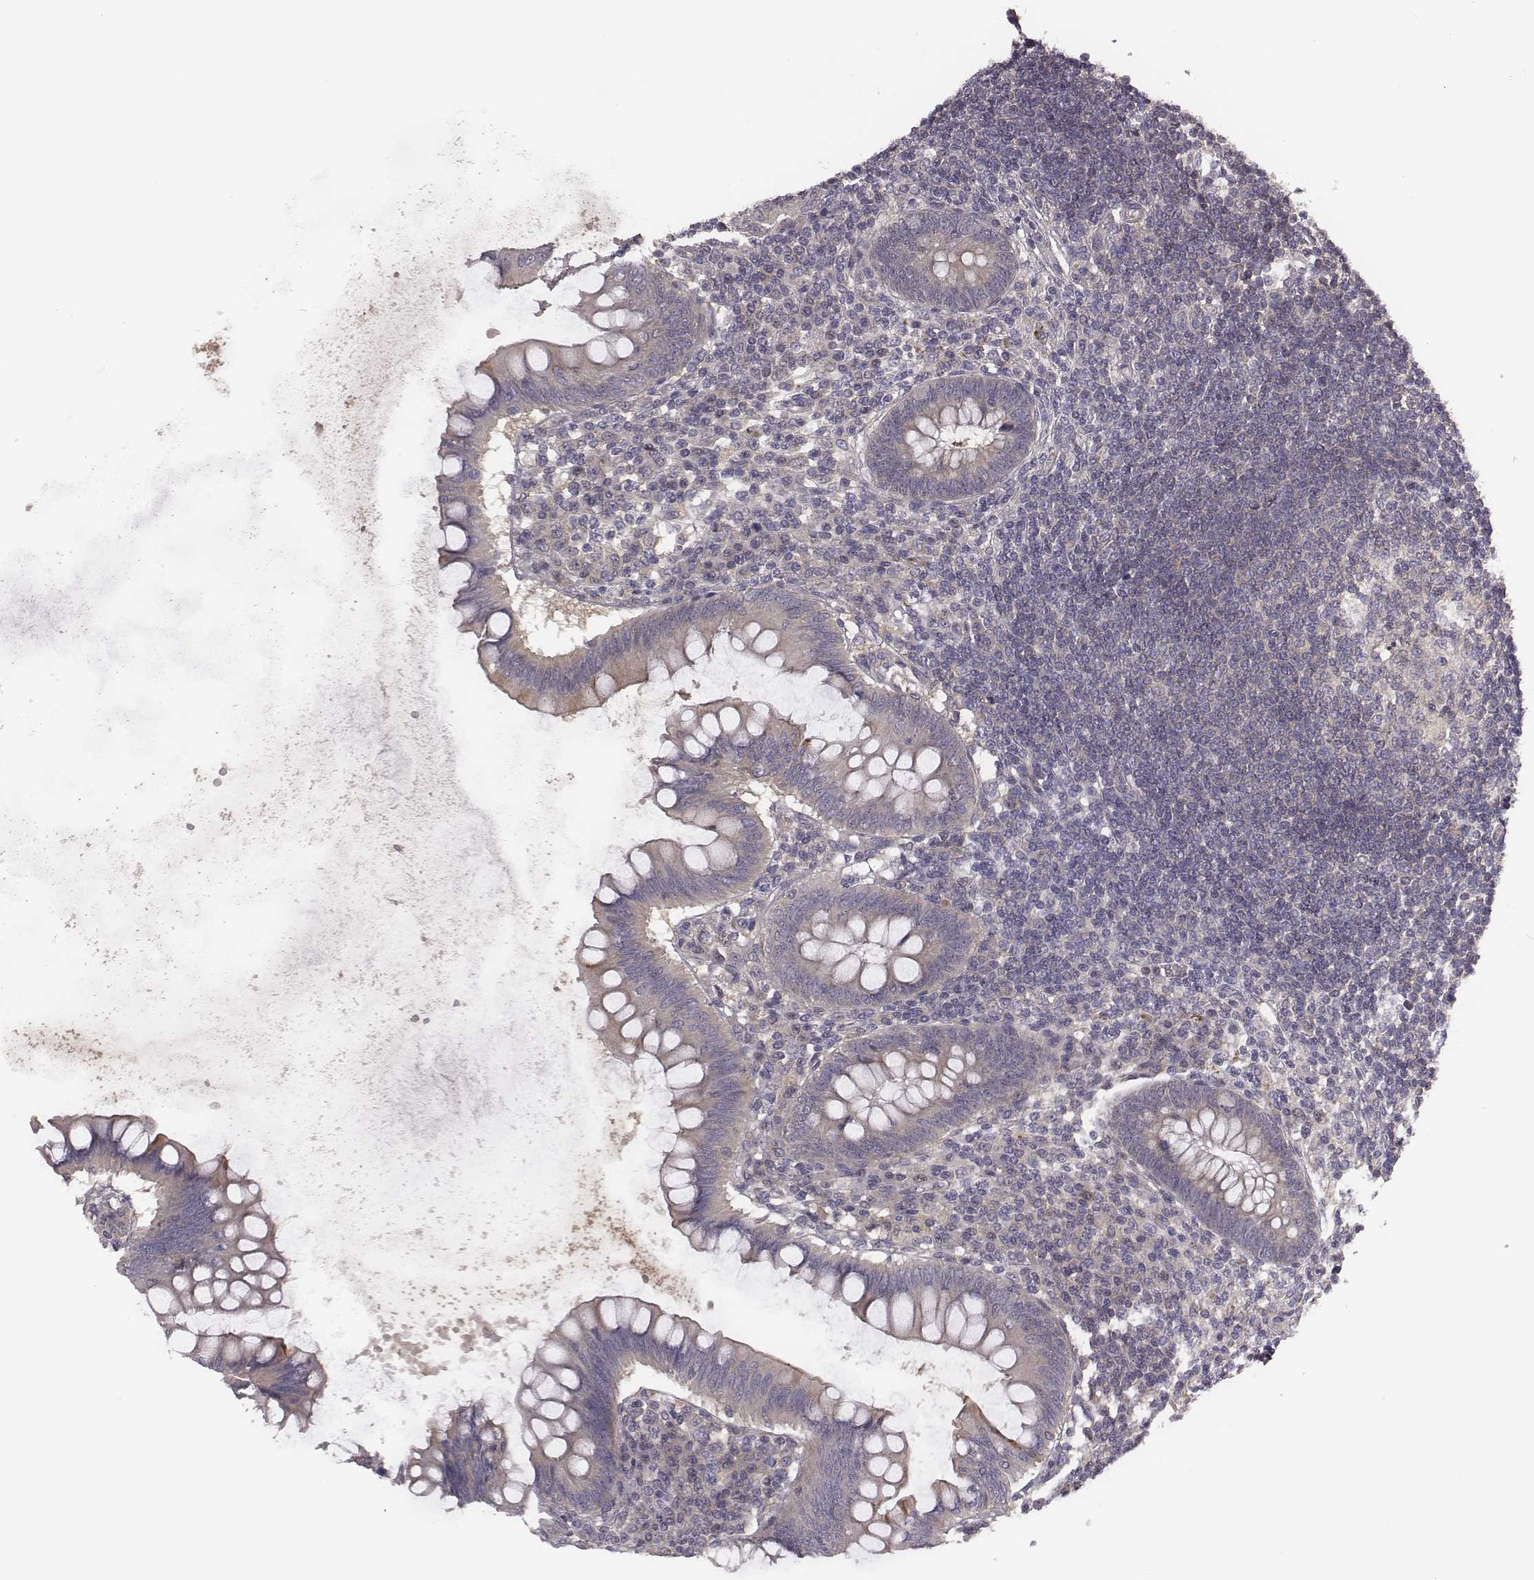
{"staining": {"intensity": "weak", "quantity": ">75%", "location": "cytoplasmic/membranous"}, "tissue": "appendix", "cell_type": "Glandular cells", "image_type": "normal", "snomed": [{"axis": "morphology", "description": "Normal tissue, NOS"}, {"axis": "topography", "description": "Appendix"}], "caption": "Glandular cells show low levels of weak cytoplasmic/membranous staining in about >75% of cells in normal appendix.", "gene": "SMURF2", "patient": {"sex": "female", "age": 57}}